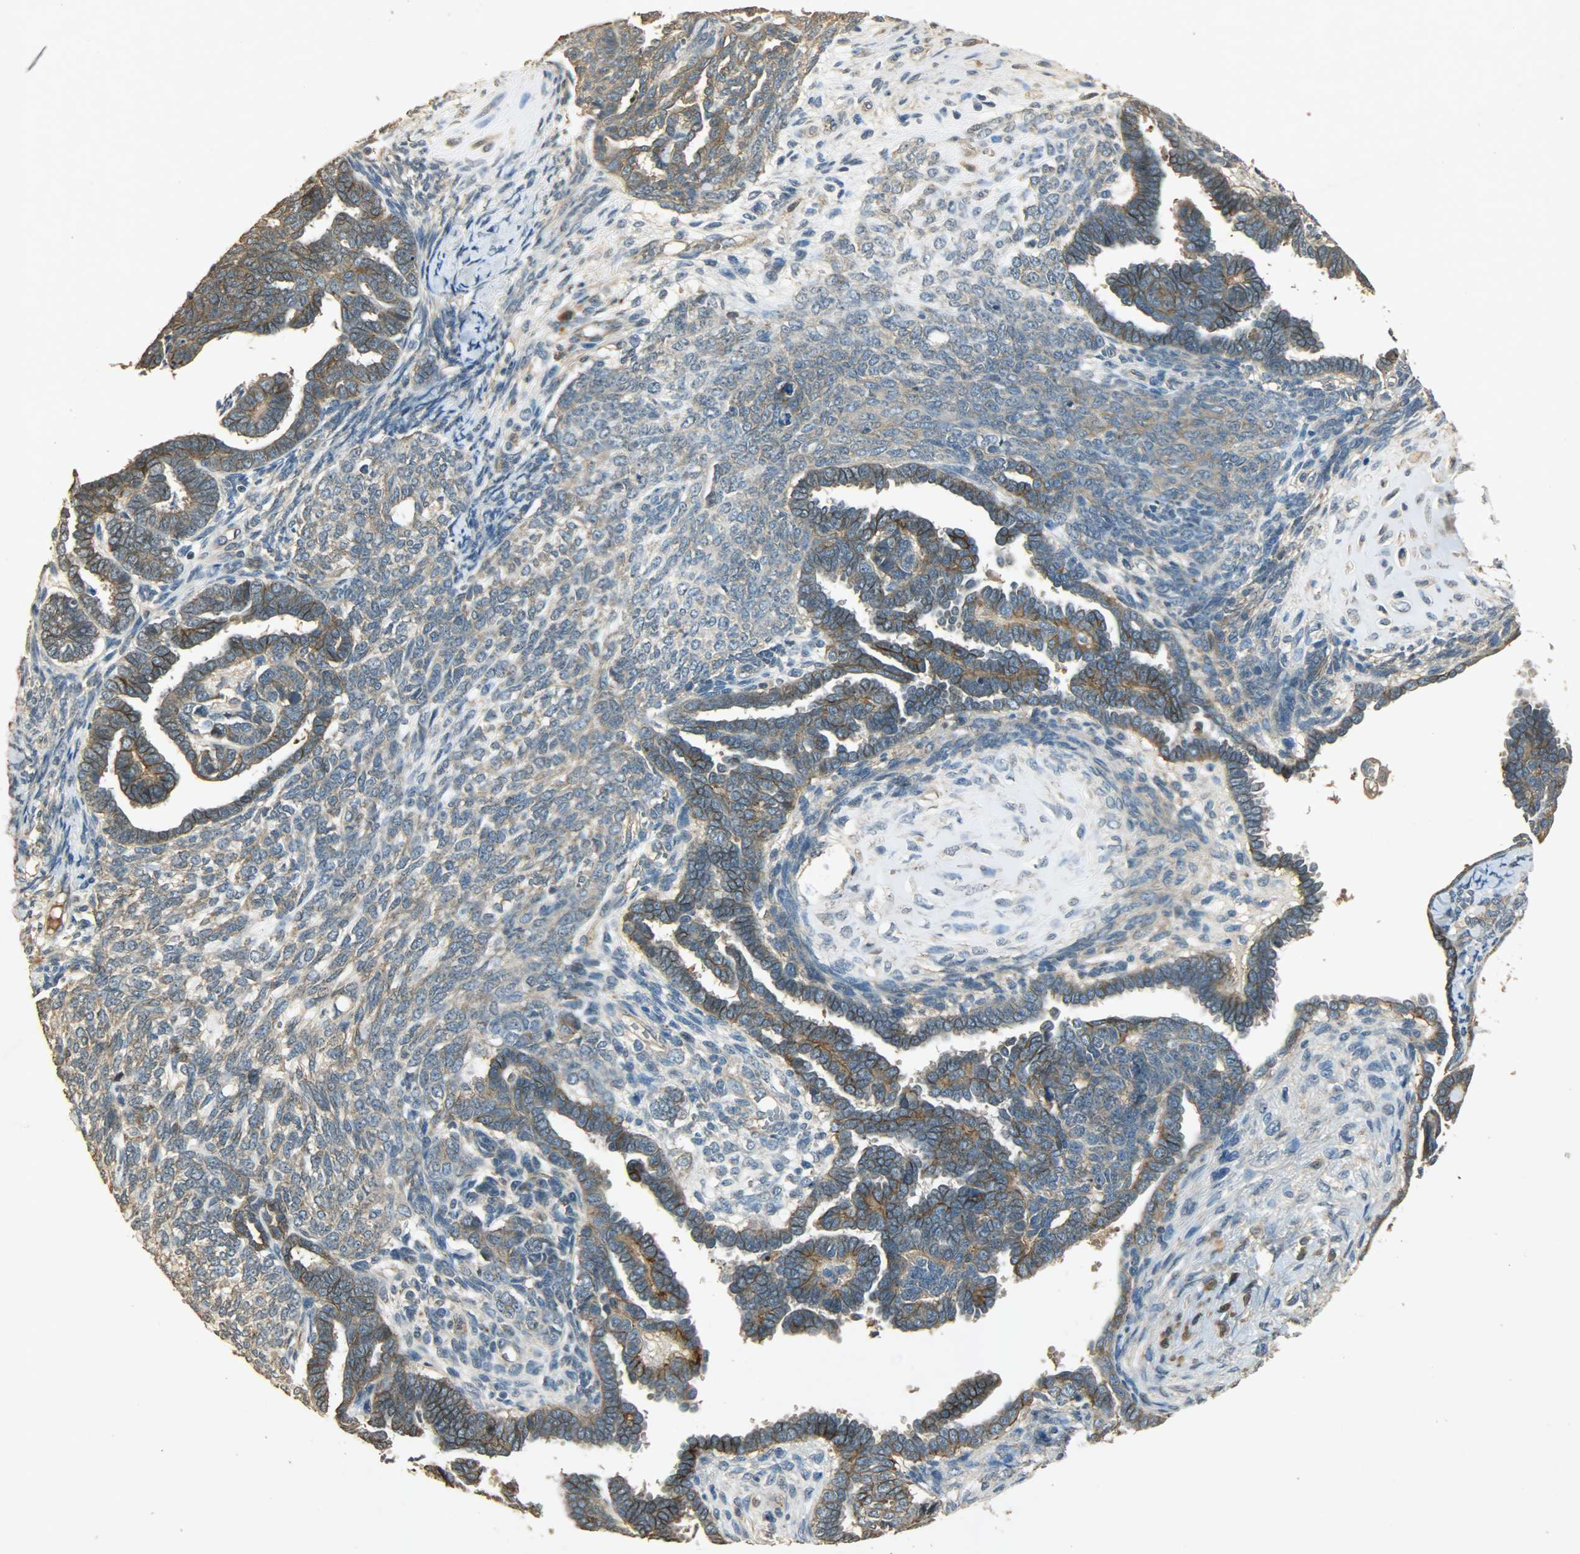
{"staining": {"intensity": "moderate", "quantity": ">75%", "location": "cytoplasmic/membranous"}, "tissue": "endometrial cancer", "cell_type": "Tumor cells", "image_type": "cancer", "snomed": [{"axis": "morphology", "description": "Neoplasm, malignant, NOS"}, {"axis": "topography", "description": "Endometrium"}], "caption": "Protein expression analysis of endometrial cancer (neoplasm (malignant)) exhibits moderate cytoplasmic/membranous positivity in about >75% of tumor cells. The staining was performed using DAB (3,3'-diaminobenzidine) to visualize the protein expression in brown, while the nuclei were stained in blue with hematoxylin (Magnification: 20x).", "gene": "ATP2B1", "patient": {"sex": "female", "age": 74}}